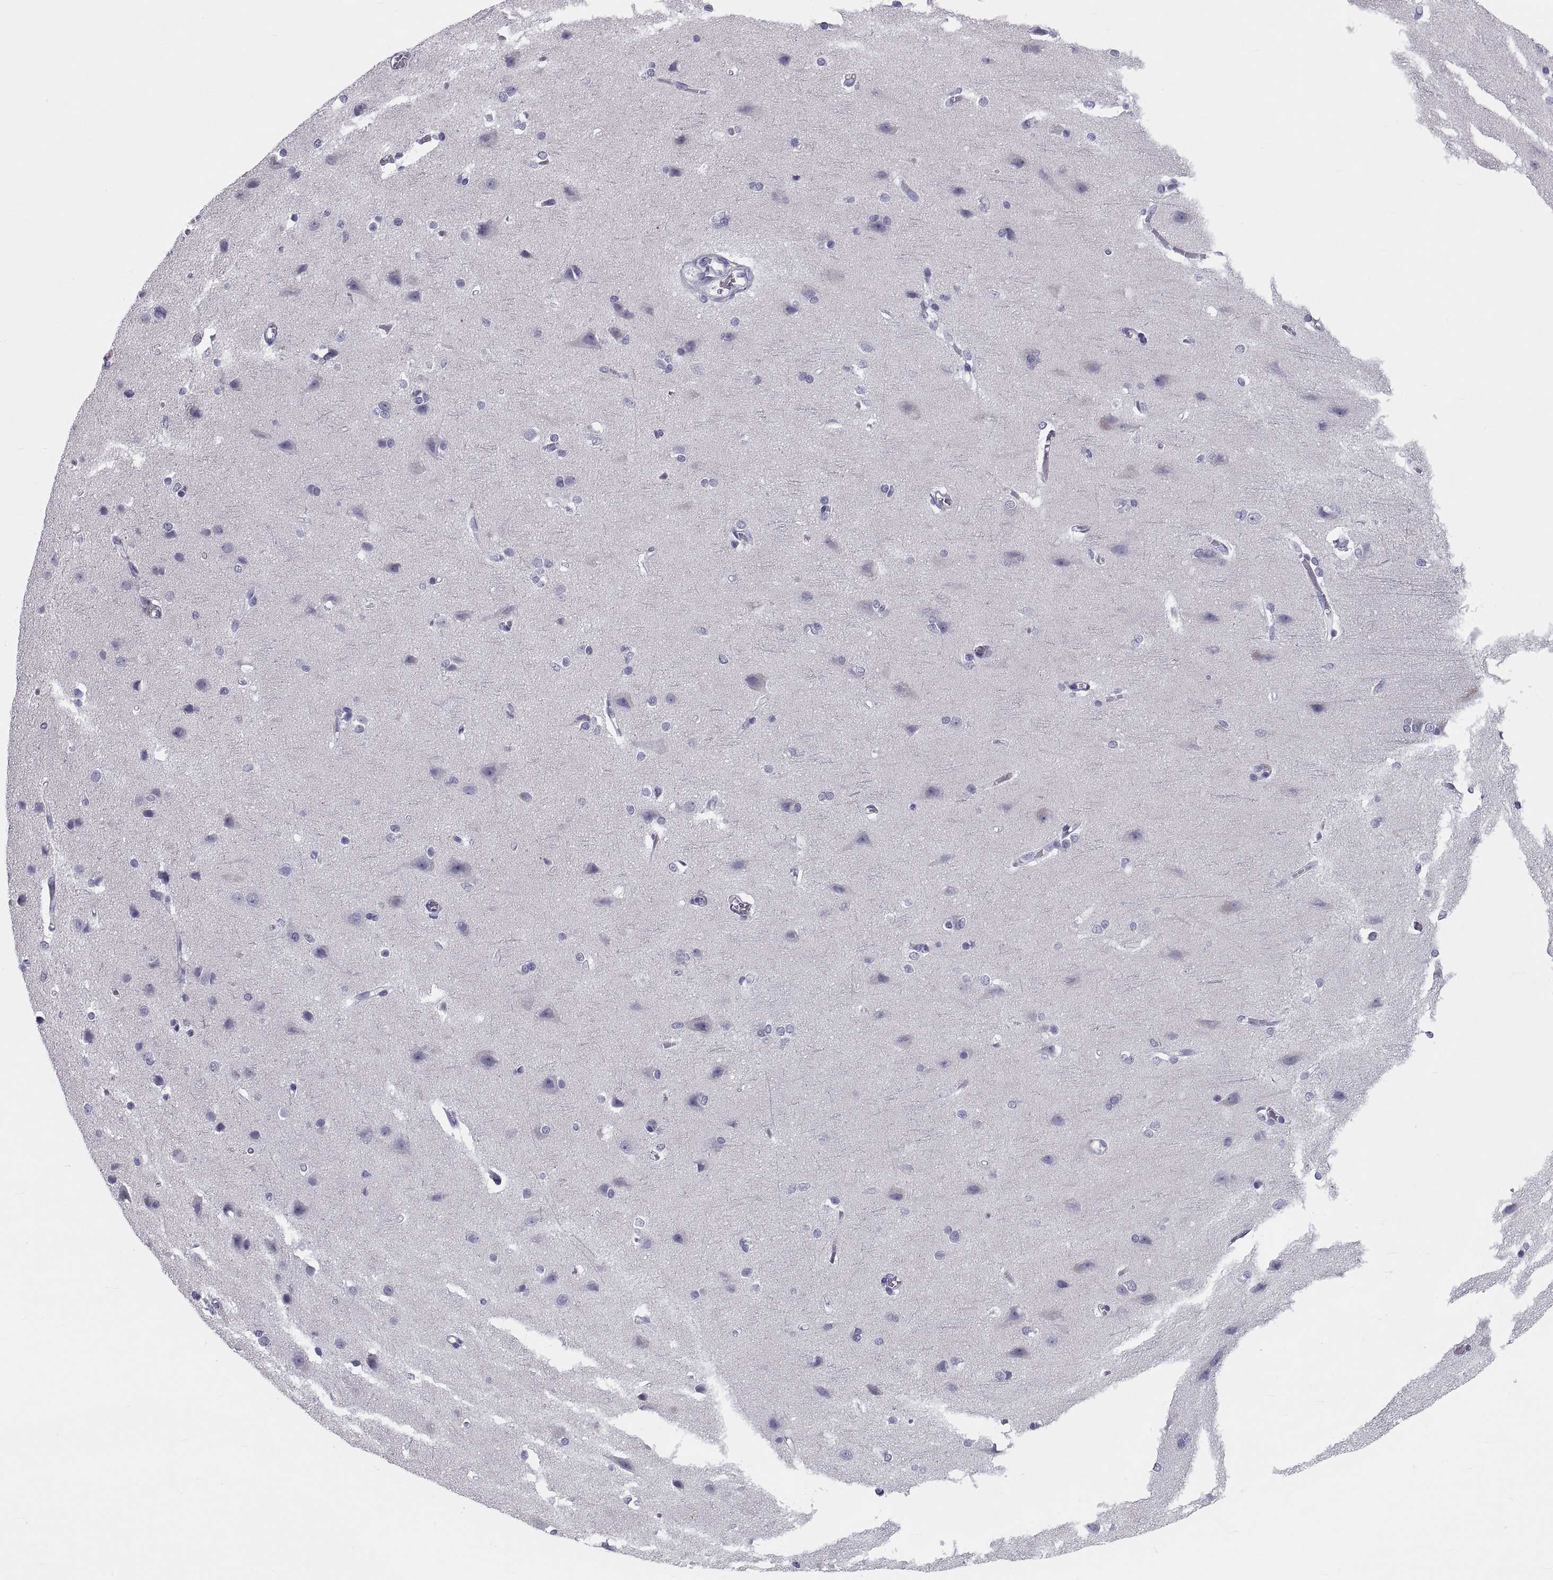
{"staining": {"intensity": "negative", "quantity": "none", "location": "none"}, "tissue": "cerebral cortex", "cell_type": "Endothelial cells", "image_type": "normal", "snomed": [{"axis": "morphology", "description": "Normal tissue, NOS"}, {"axis": "topography", "description": "Cerebral cortex"}], "caption": "An IHC histopathology image of benign cerebral cortex is shown. There is no staining in endothelial cells of cerebral cortex.", "gene": "DEFB129", "patient": {"sex": "male", "age": 37}}